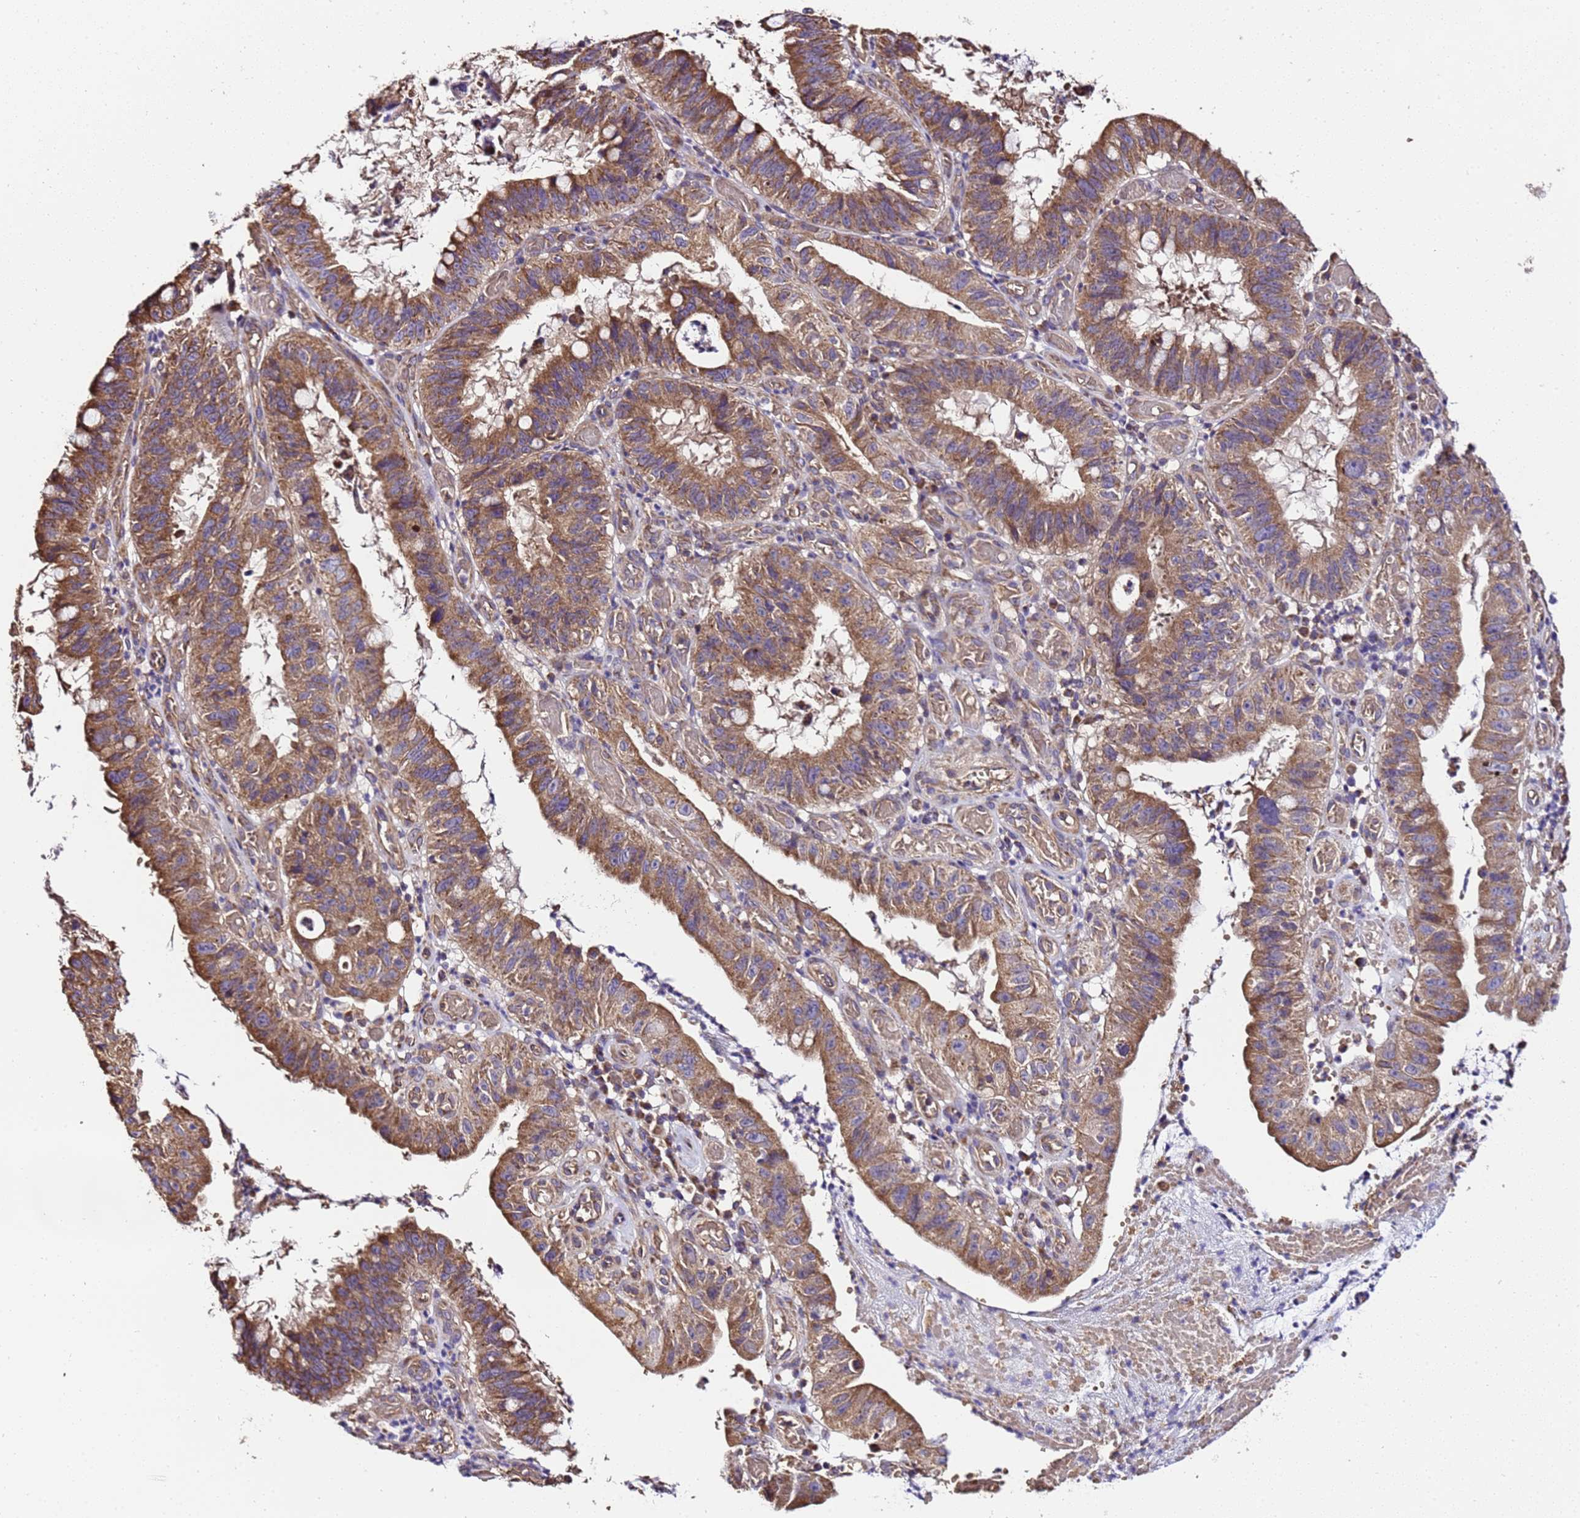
{"staining": {"intensity": "strong", "quantity": ">75%", "location": "cytoplasmic/membranous"}, "tissue": "stomach cancer", "cell_type": "Tumor cells", "image_type": "cancer", "snomed": [{"axis": "morphology", "description": "Adenocarcinoma, NOS"}, {"axis": "topography", "description": "Stomach"}], "caption": "Protein expression analysis of adenocarcinoma (stomach) demonstrates strong cytoplasmic/membranous expression in about >75% of tumor cells. Nuclei are stained in blue.", "gene": "LRRIQ1", "patient": {"sex": "male", "age": 59}}